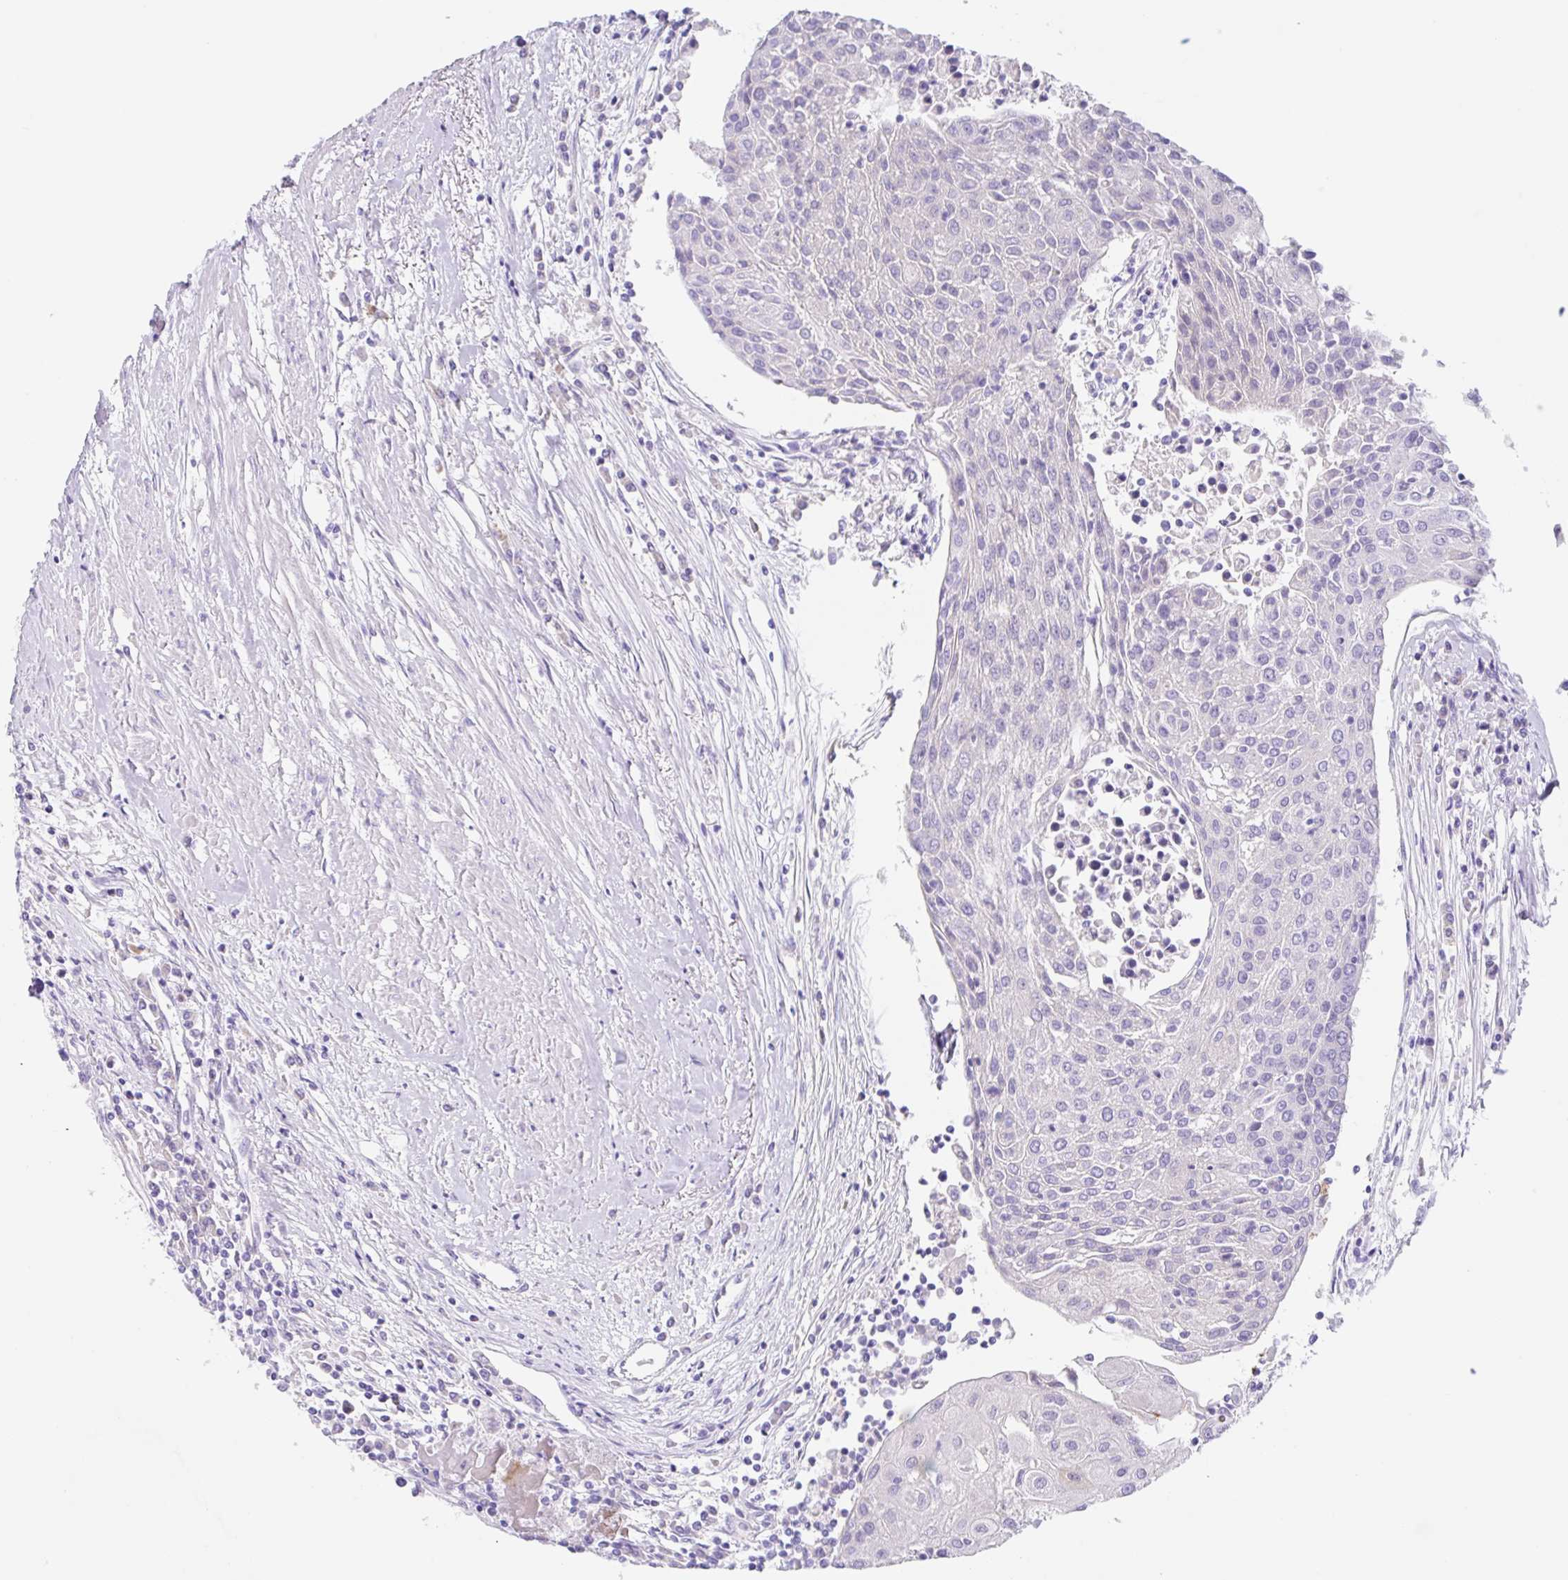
{"staining": {"intensity": "negative", "quantity": "none", "location": "none"}, "tissue": "urothelial cancer", "cell_type": "Tumor cells", "image_type": "cancer", "snomed": [{"axis": "morphology", "description": "Urothelial carcinoma, High grade"}, {"axis": "topography", "description": "Urinary bladder"}], "caption": "IHC image of neoplastic tissue: human urothelial carcinoma (high-grade) stained with DAB displays no significant protein staining in tumor cells.", "gene": "KLK8", "patient": {"sex": "female", "age": 85}}